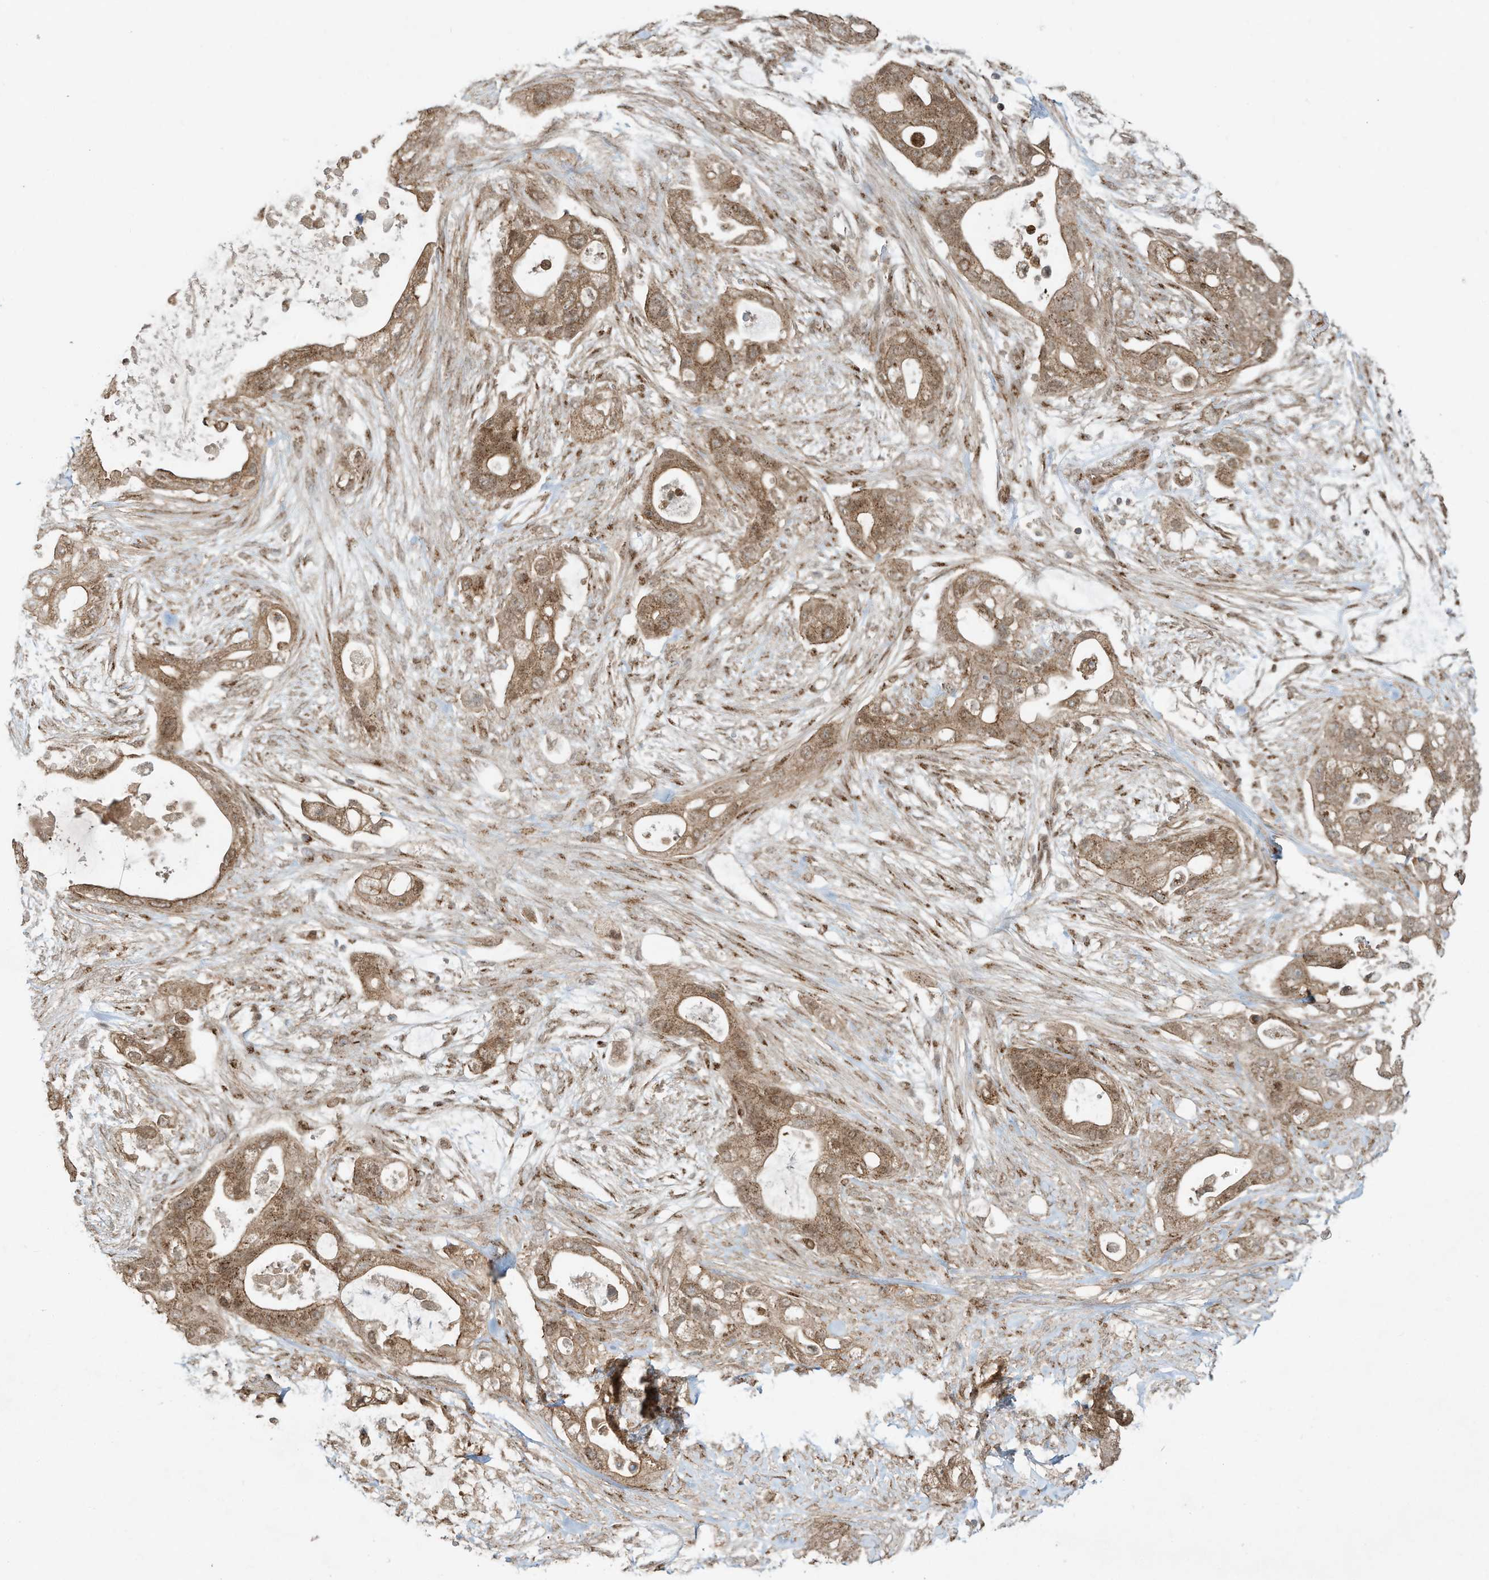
{"staining": {"intensity": "moderate", "quantity": ">75%", "location": "cytoplasmic/membranous"}, "tissue": "pancreatic cancer", "cell_type": "Tumor cells", "image_type": "cancer", "snomed": [{"axis": "morphology", "description": "Adenocarcinoma, NOS"}, {"axis": "topography", "description": "Pancreas"}], "caption": "Pancreatic cancer stained with a brown dye reveals moderate cytoplasmic/membranous positive expression in approximately >75% of tumor cells.", "gene": "CUX1", "patient": {"sex": "male", "age": 53}}